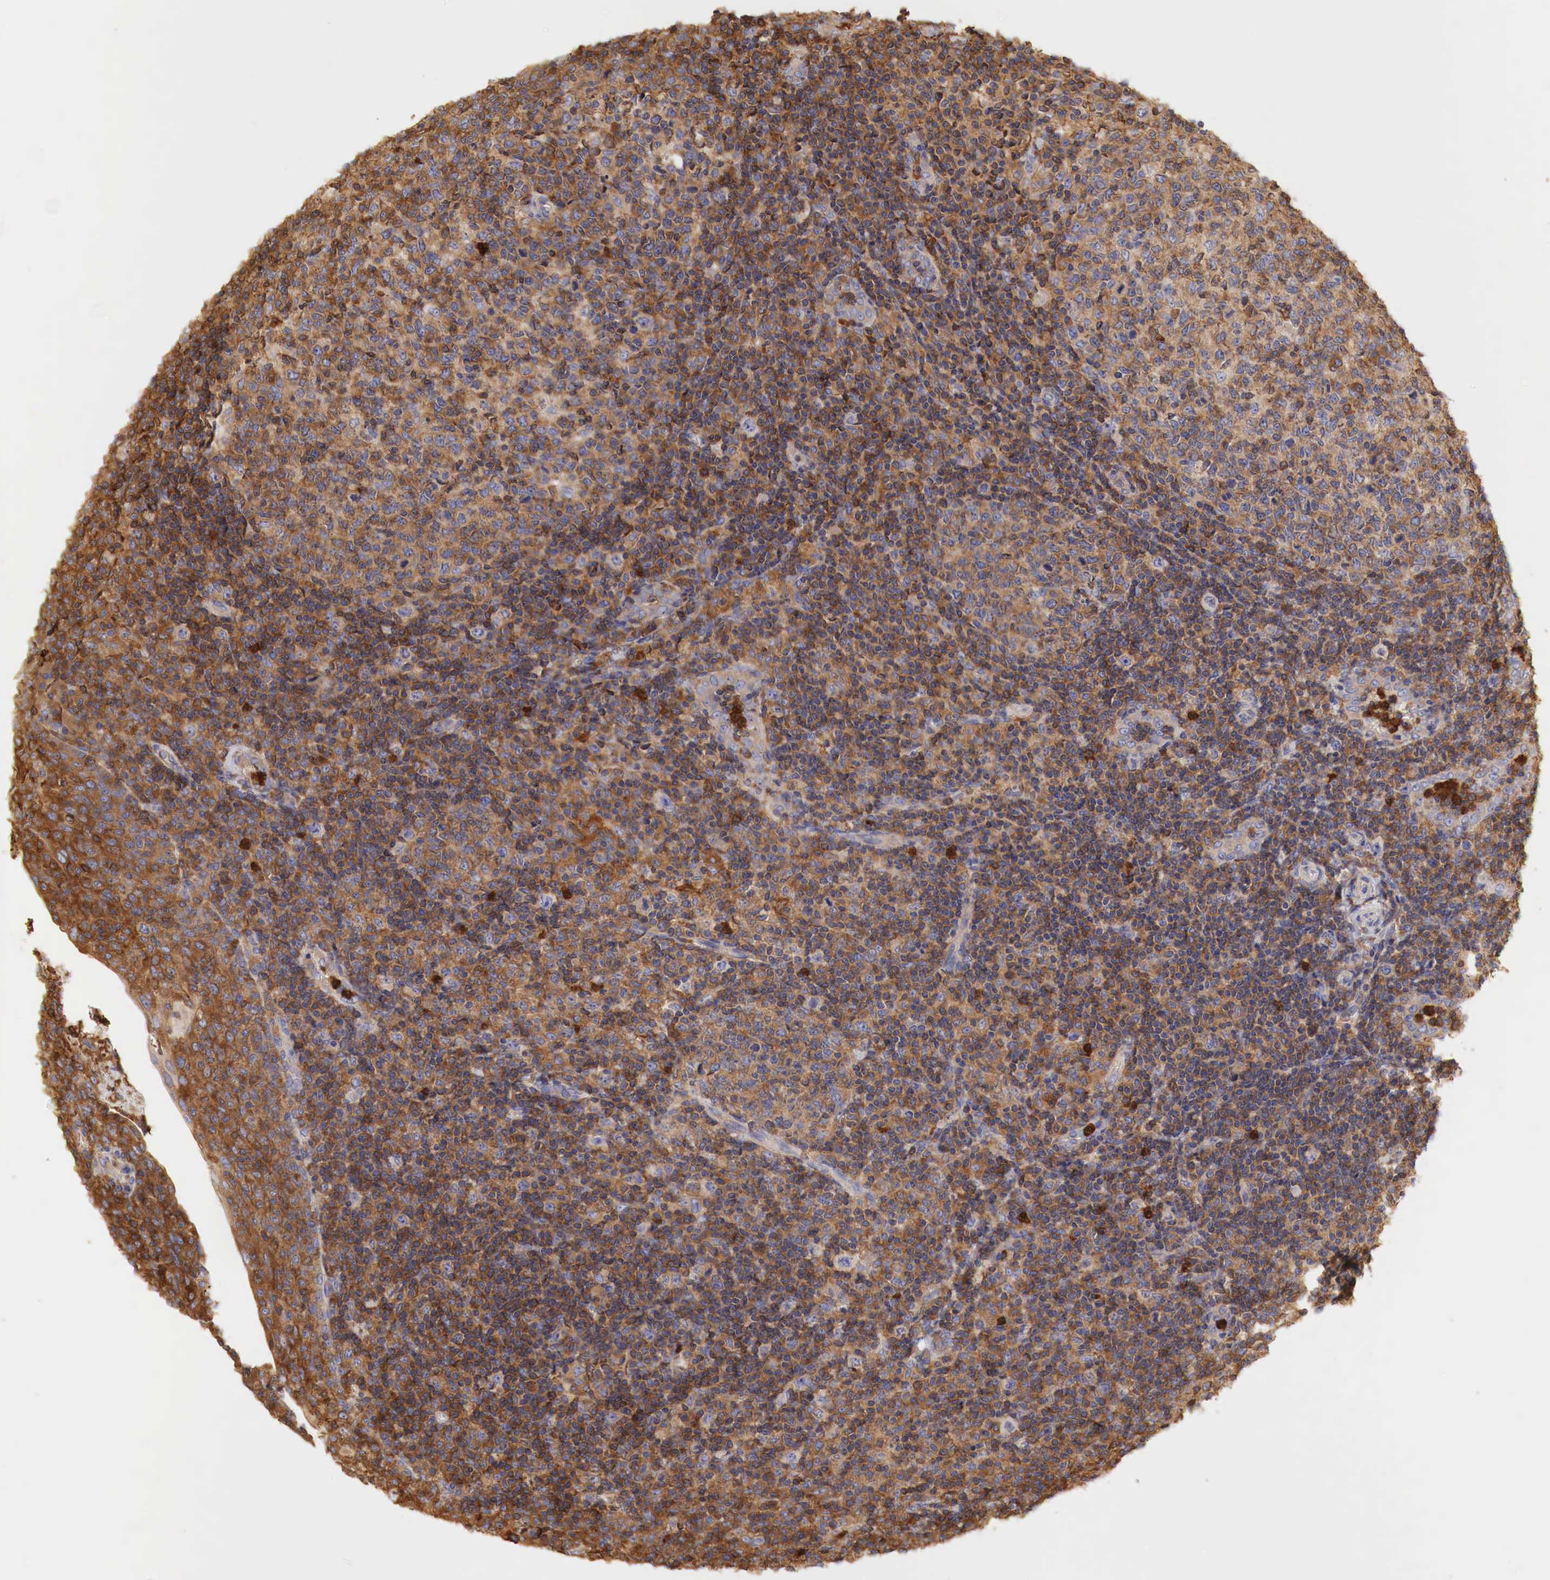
{"staining": {"intensity": "weak", "quantity": "25%-75%", "location": "cytoplasmic/membranous"}, "tissue": "tonsil", "cell_type": "Germinal center cells", "image_type": "normal", "snomed": [{"axis": "morphology", "description": "Normal tissue, NOS"}, {"axis": "topography", "description": "Tonsil"}], "caption": "DAB (3,3'-diaminobenzidine) immunohistochemical staining of unremarkable tonsil reveals weak cytoplasmic/membranous protein positivity in approximately 25%-75% of germinal center cells.", "gene": "G6PD", "patient": {"sex": "female", "age": 3}}